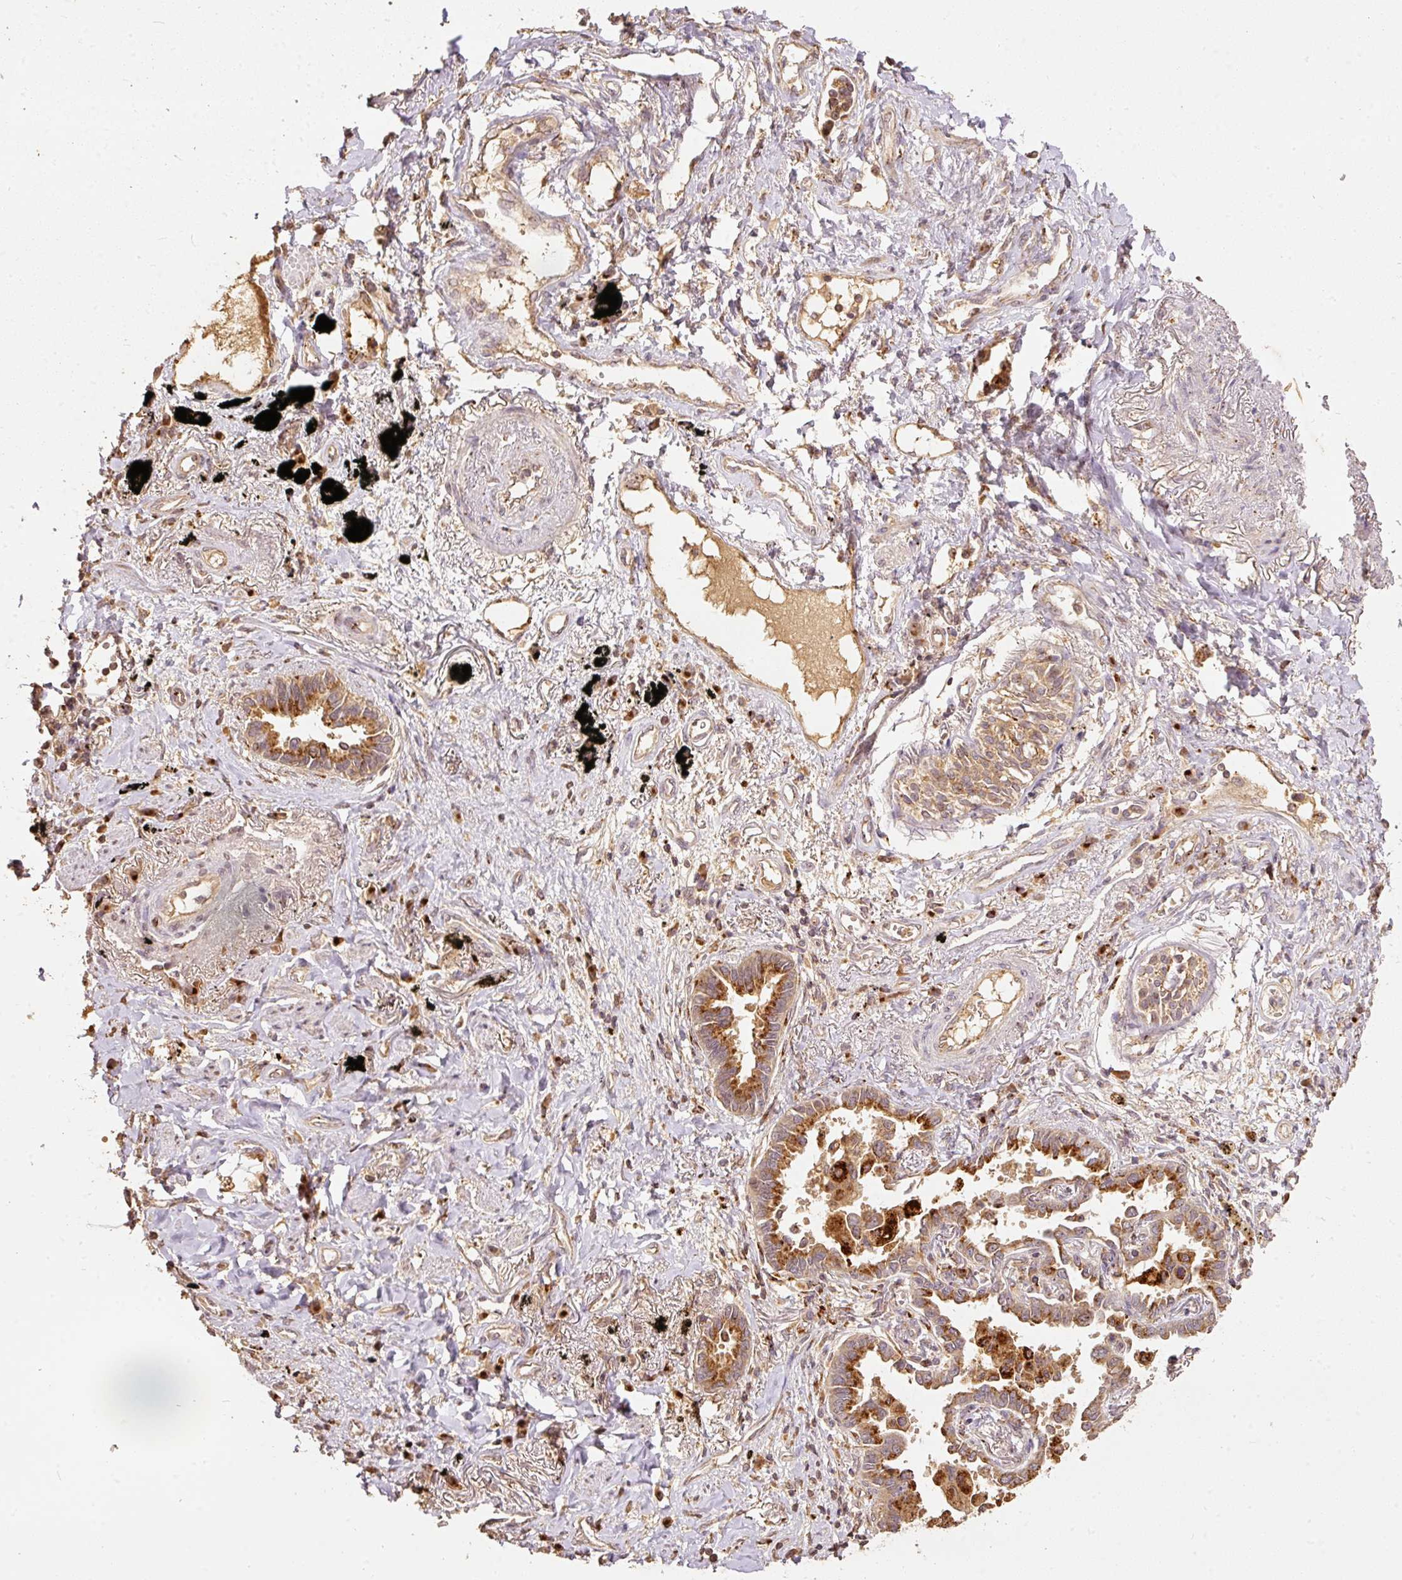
{"staining": {"intensity": "moderate", "quantity": ">75%", "location": "cytoplasmic/membranous"}, "tissue": "lung cancer", "cell_type": "Tumor cells", "image_type": "cancer", "snomed": [{"axis": "morphology", "description": "Adenocarcinoma, NOS"}, {"axis": "topography", "description": "Lung"}], "caption": "Human lung adenocarcinoma stained with a brown dye displays moderate cytoplasmic/membranous positive expression in about >75% of tumor cells.", "gene": "FUT8", "patient": {"sex": "male", "age": 67}}